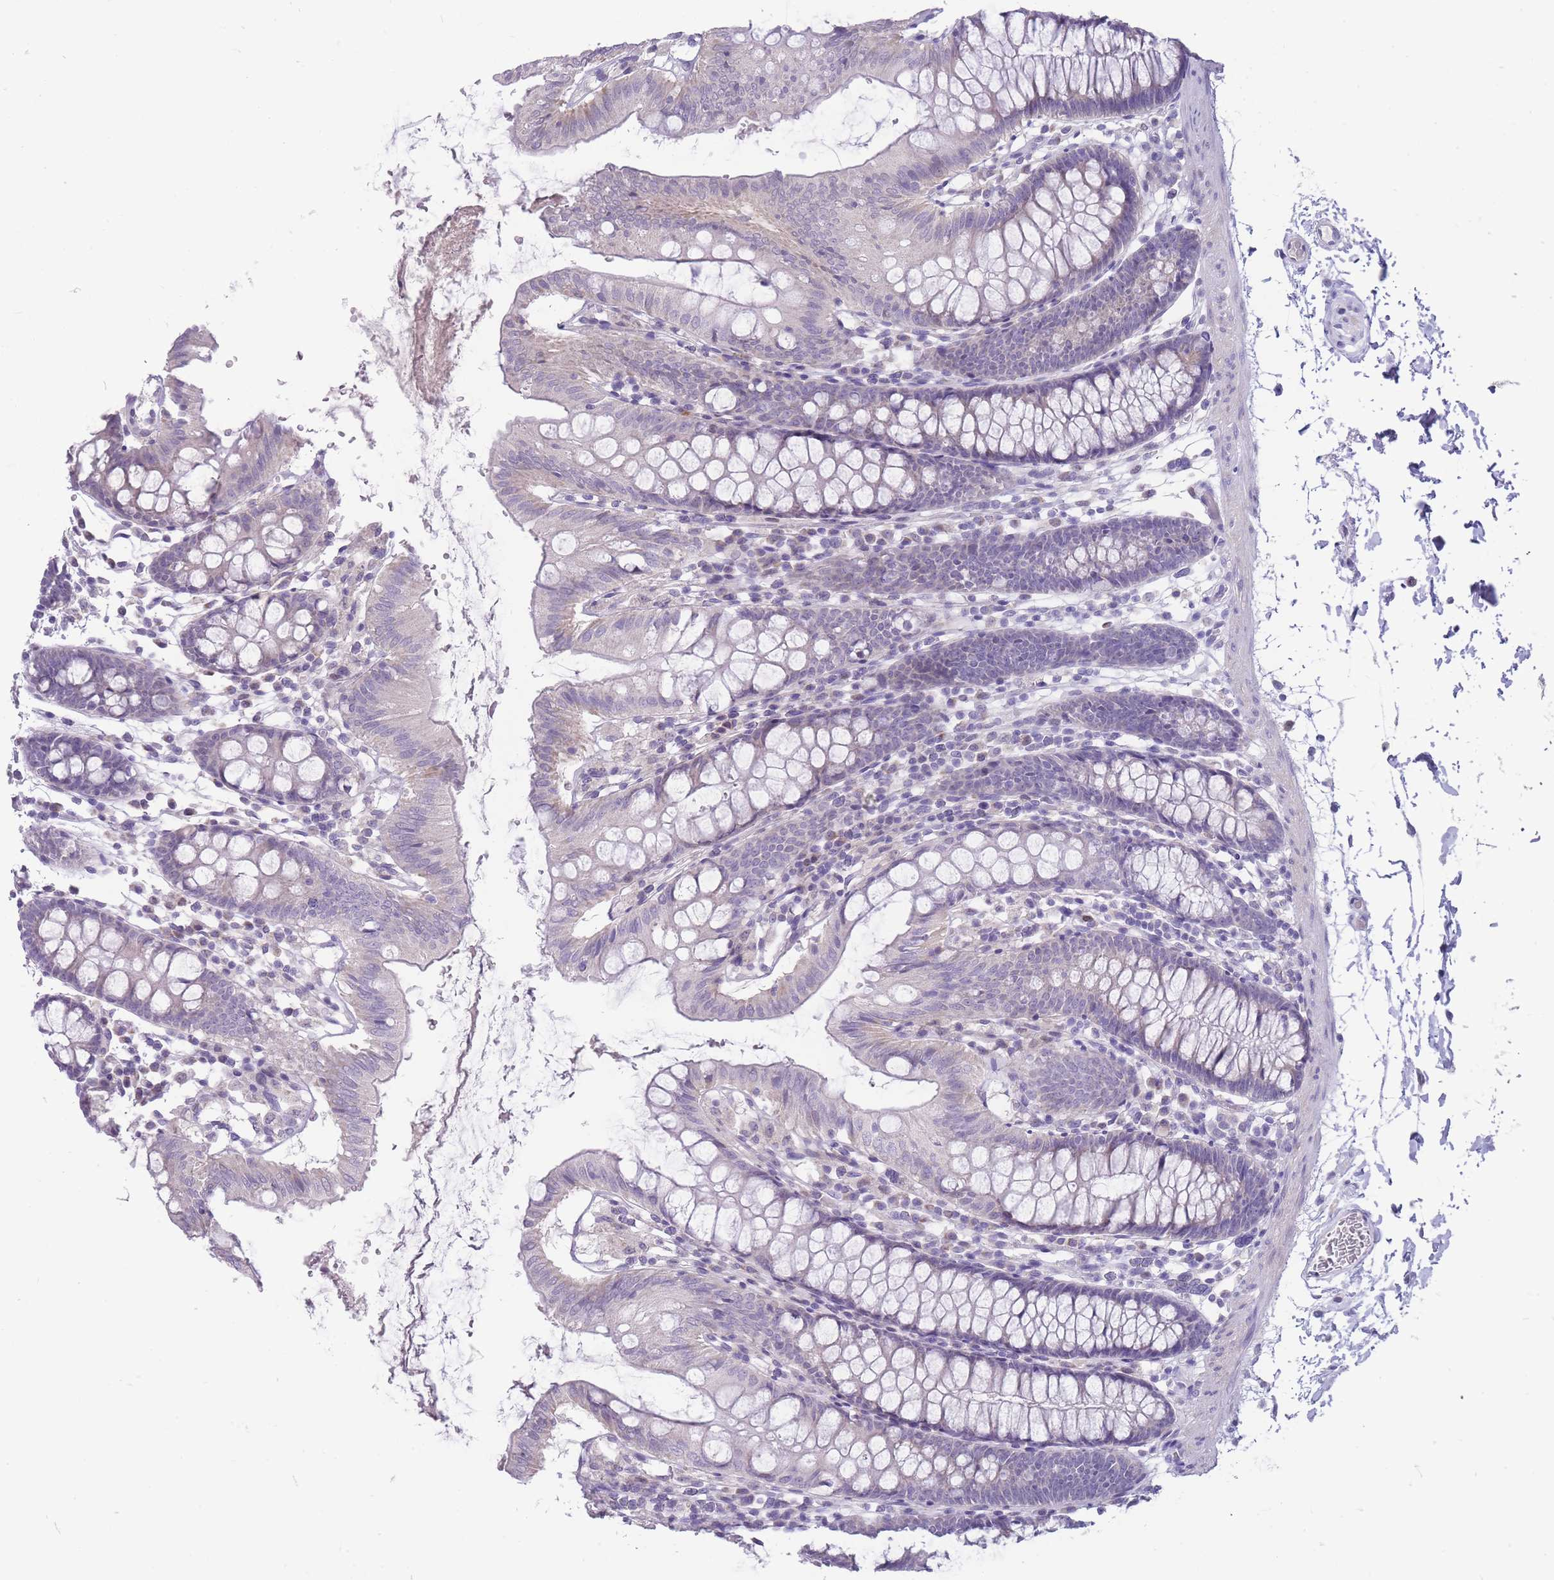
{"staining": {"intensity": "negative", "quantity": "none", "location": "none"}, "tissue": "colon", "cell_type": "Endothelial cells", "image_type": "normal", "snomed": [{"axis": "morphology", "description": "Normal tissue, NOS"}, {"axis": "topography", "description": "Colon"}], "caption": "High magnification brightfield microscopy of unremarkable colon stained with DAB (3,3'-diaminobenzidine) (brown) and counterstained with hematoxylin (blue): endothelial cells show no significant expression. (Stains: DAB immunohistochemistry with hematoxylin counter stain, Microscopy: brightfield microscopy at high magnification).", "gene": "ERICH4", "patient": {"sex": "male", "age": 75}}